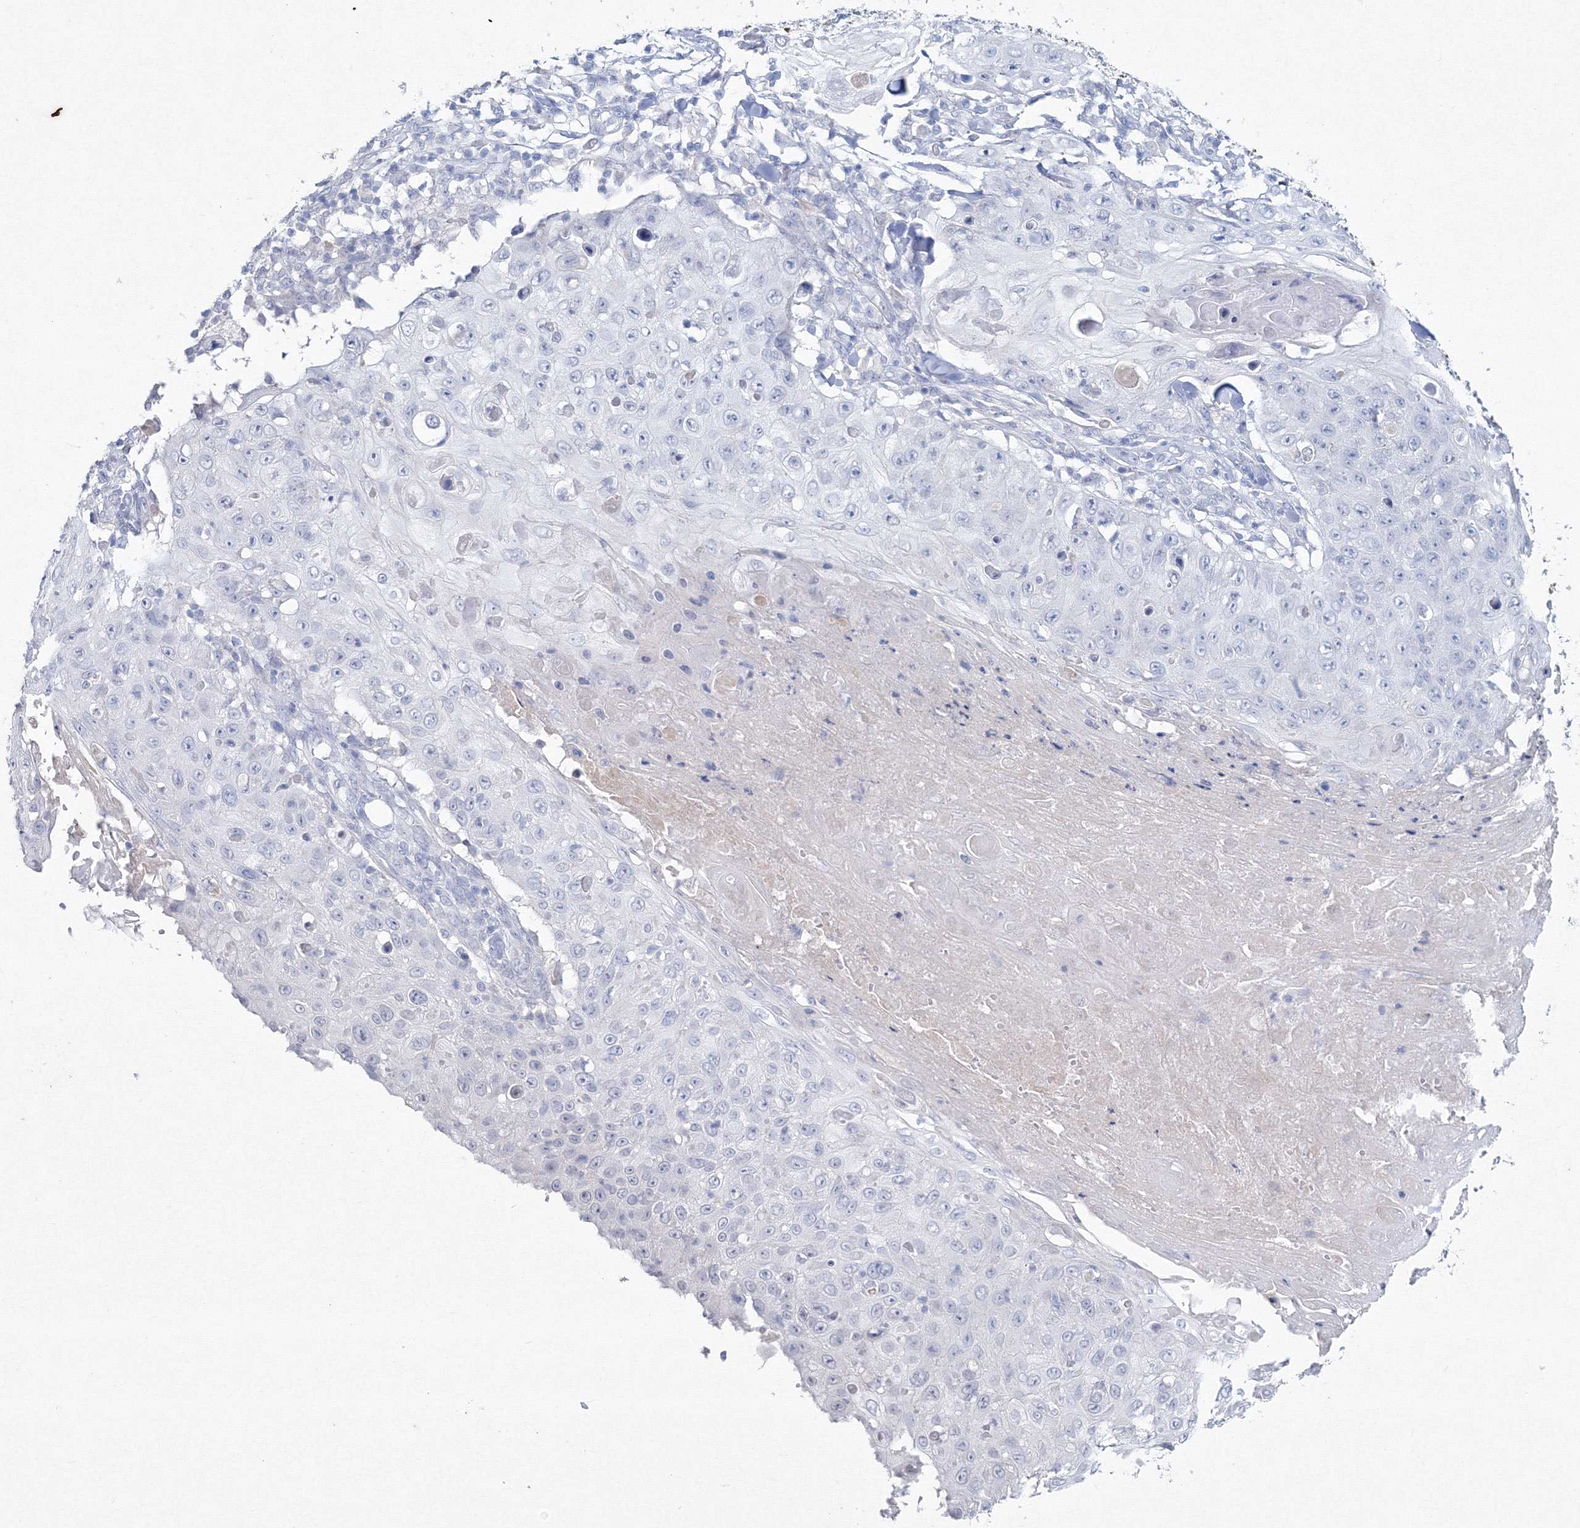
{"staining": {"intensity": "negative", "quantity": "none", "location": "none"}, "tissue": "skin cancer", "cell_type": "Tumor cells", "image_type": "cancer", "snomed": [{"axis": "morphology", "description": "Squamous cell carcinoma, NOS"}, {"axis": "topography", "description": "Skin"}], "caption": "Skin squamous cell carcinoma was stained to show a protein in brown. There is no significant positivity in tumor cells.", "gene": "GCKR", "patient": {"sex": "male", "age": 86}}